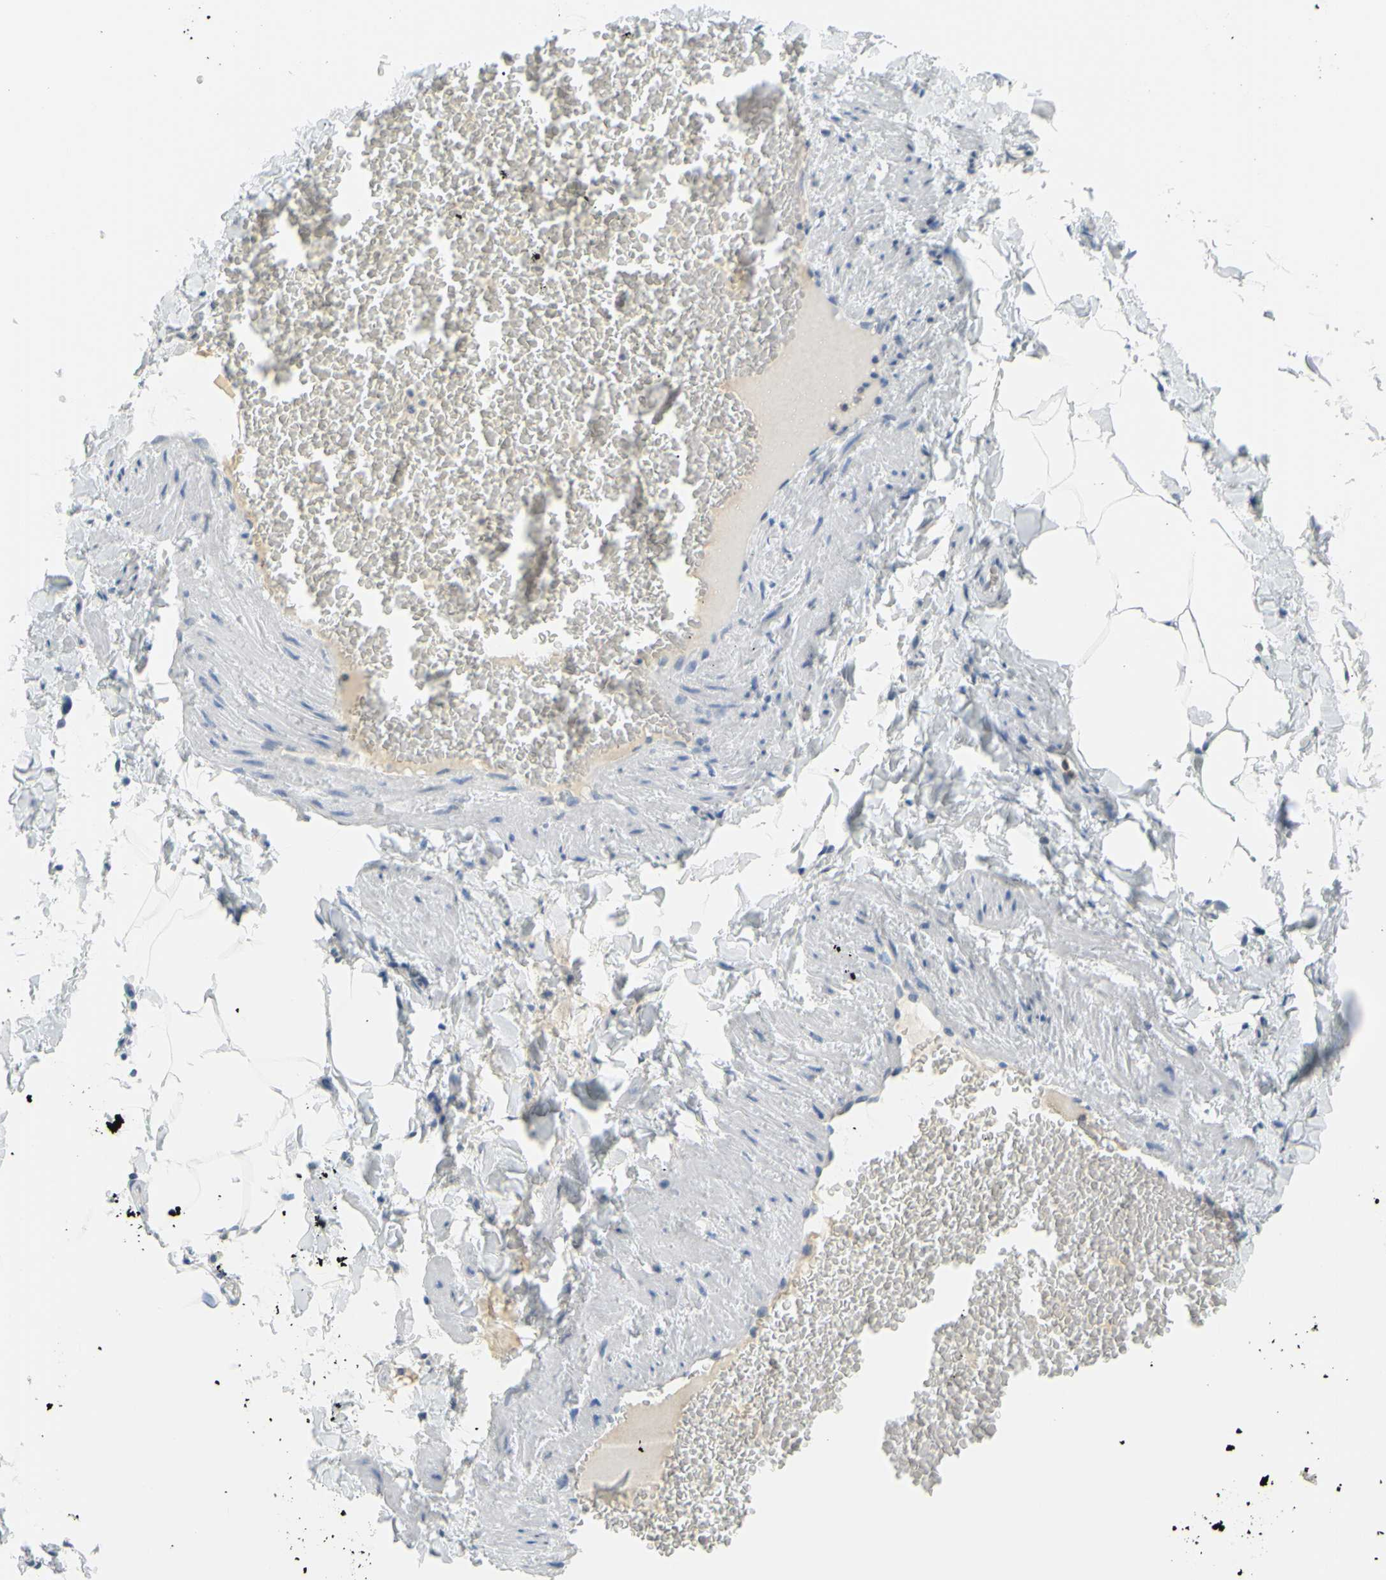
{"staining": {"intensity": "negative", "quantity": "none", "location": "none"}, "tissue": "adipose tissue", "cell_type": "Adipocytes", "image_type": "normal", "snomed": [{"axis": "morphology", "description": "Normal tissue, NOS"}, {"axis": "topography", "description": "Vascular tissue"}], "caption": "This is a histopathology image of immunohistochemistry staining of benign adipose tissue, which shows no expression in adipocytes. (Brightfield microscopy of DAB immunohistochemistry at high magnification).", "gene": "DCT", "patient": {"sex": "male", "age": 41}}